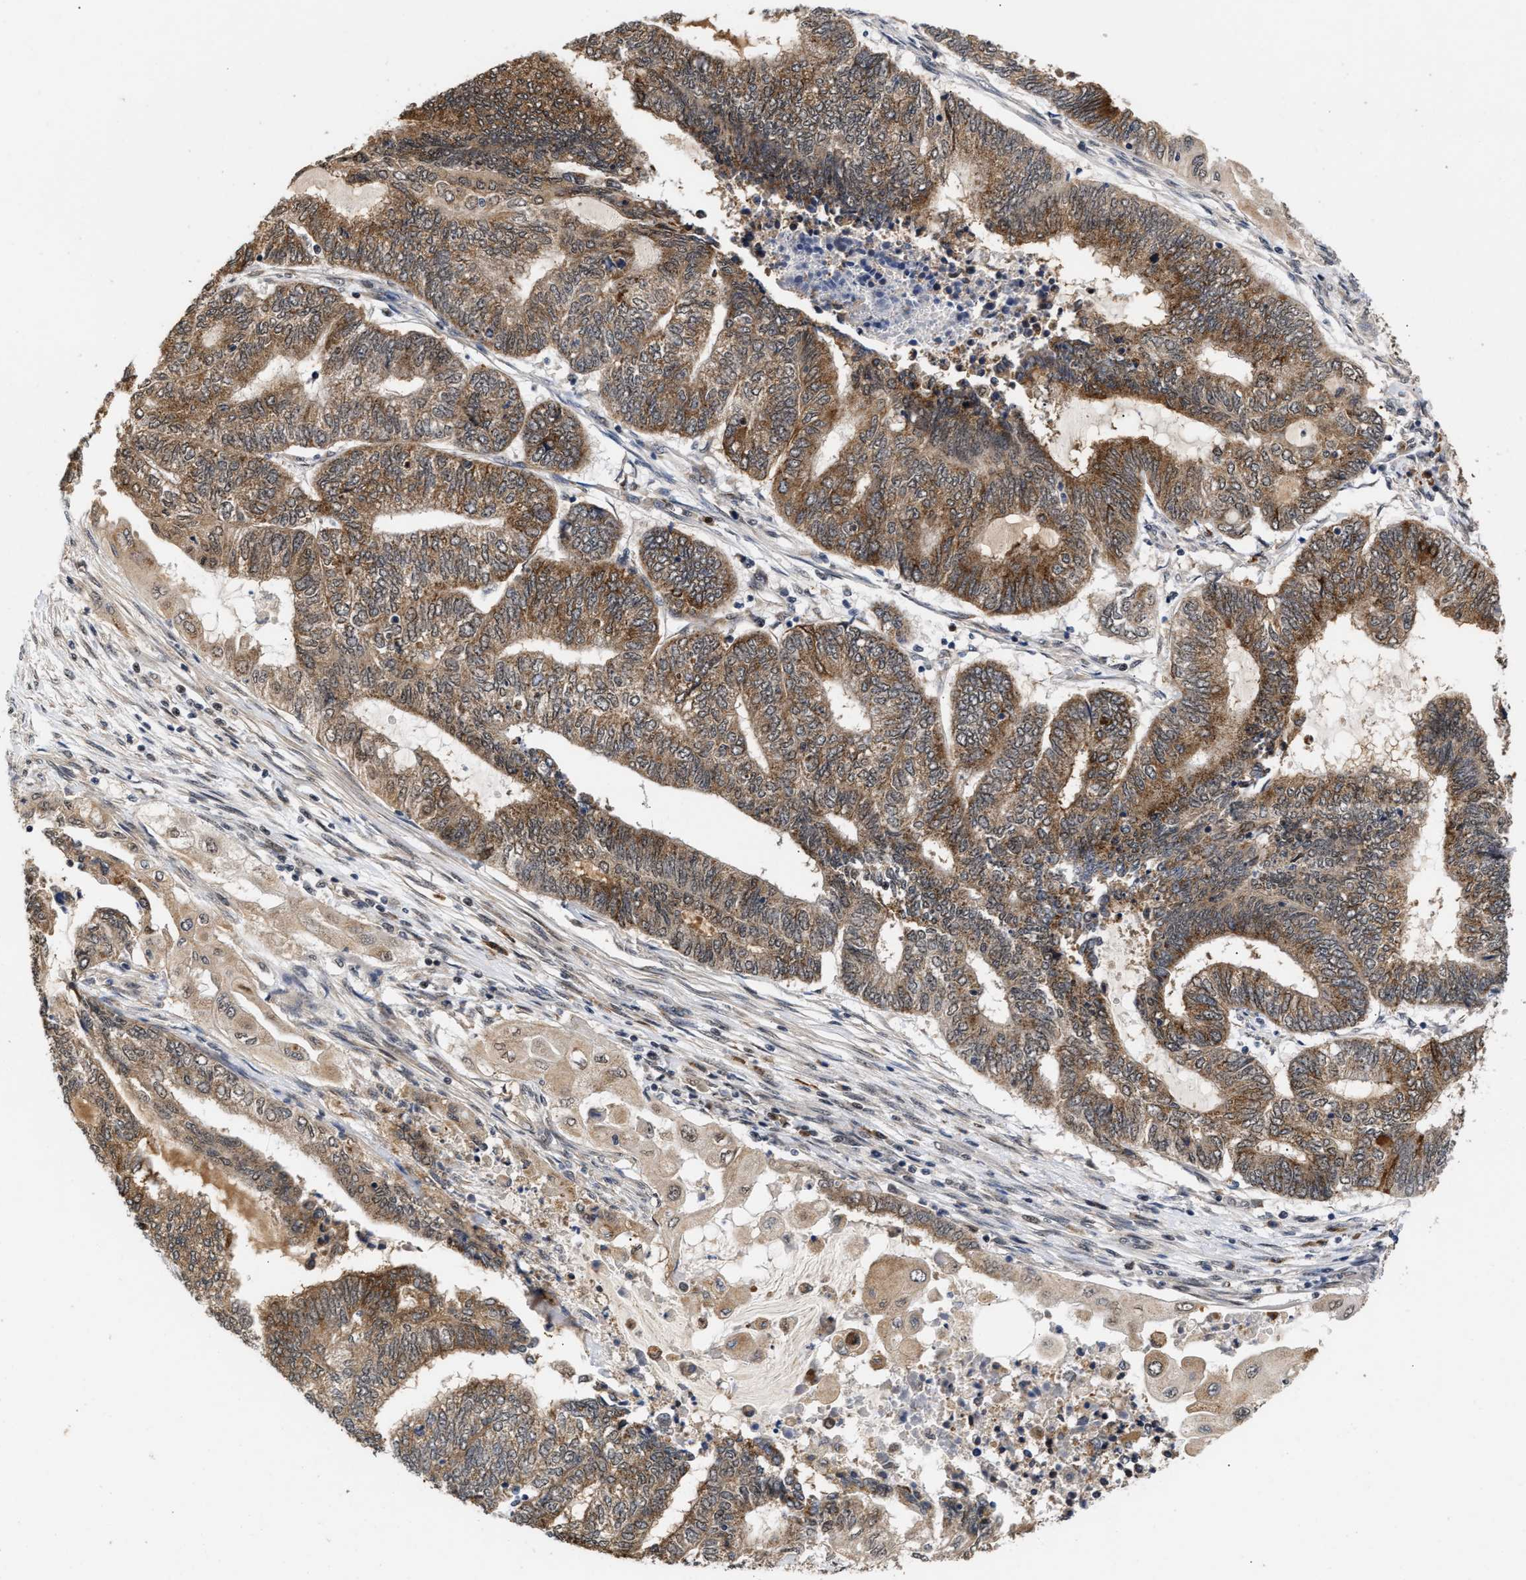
{"staining": {"intensity": "moderate", "quantity": ">75%", "location": "cytoplasmic/membranous"}, "tissue": "endometrial cancer", "cell_type": "Tumor cells", "image_type": "cancer", "snomed": [{"axis": "morphology", "description": "Adenocarcinoma, NOS"}, {"axis": "topography", "description": "Uterus"}, {"axis": "topography", "description": "Endometrium"}], "caption": "Immunohistochemistry (IHC) micrograph of human endometrial cancer (adenocarcinoma) stained for a protein (brown), which shows medium levels of moderate cytoplasmic/membranous staining in about >75% of tumor cells.", "gene": "CLIP2", "patient": {"sex": "female", "age": 70}}